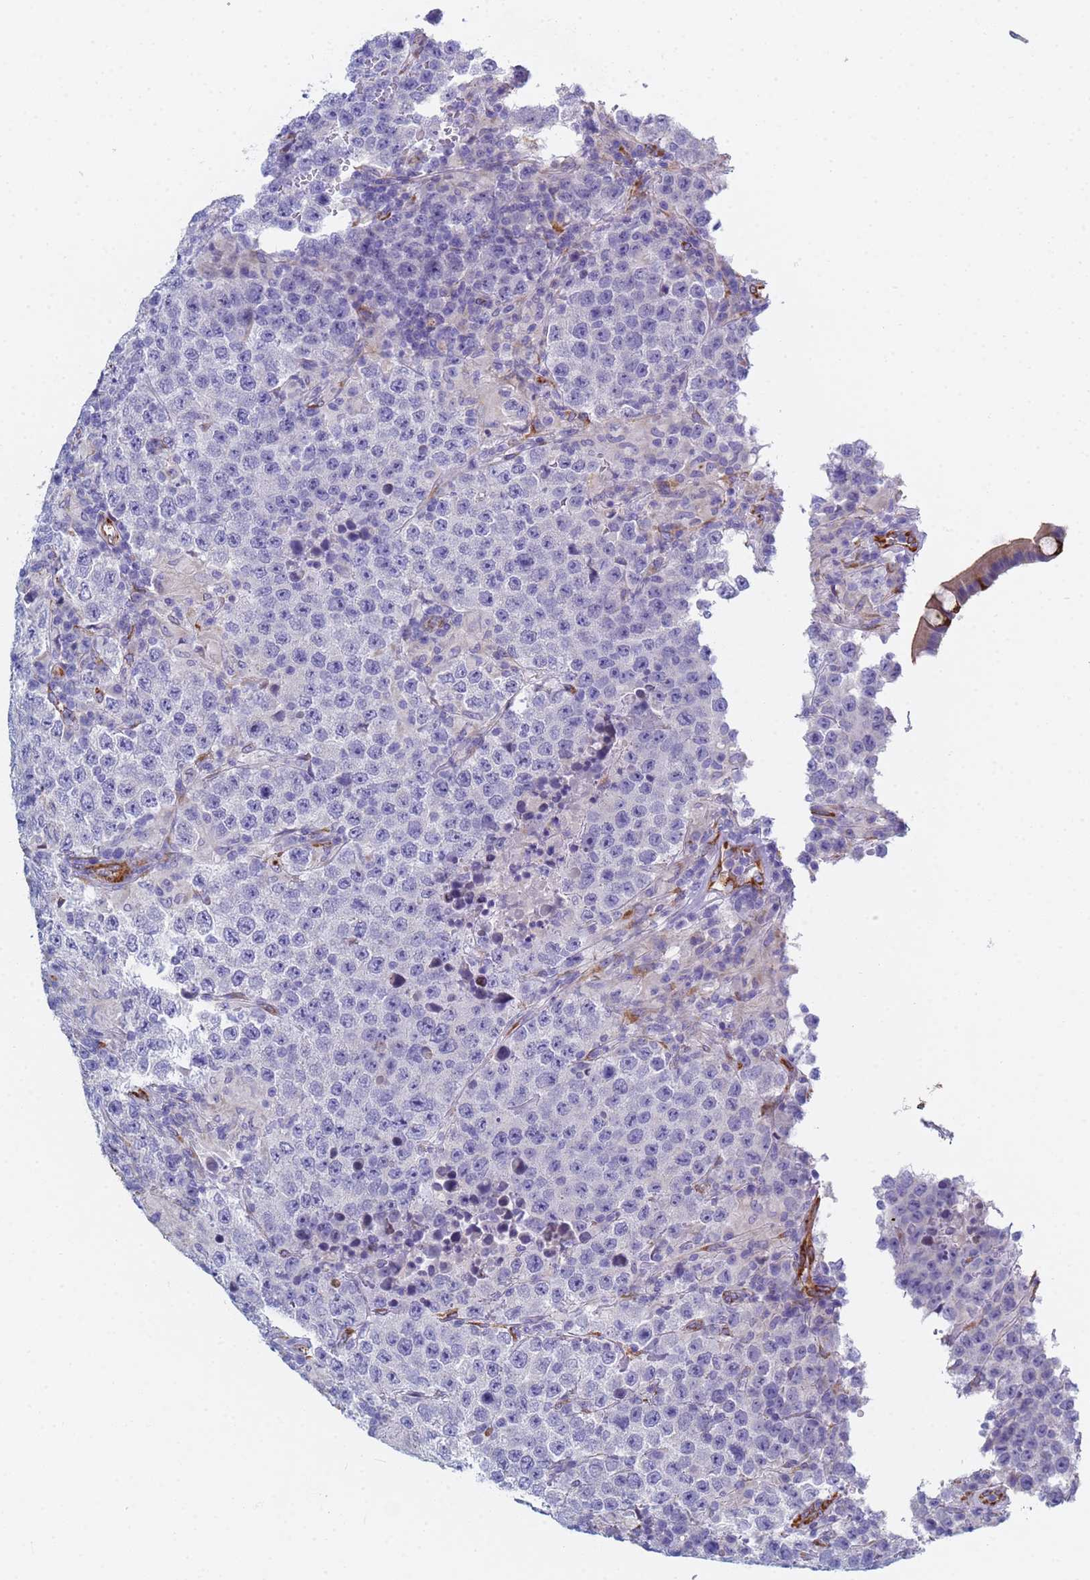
{"staining": {"intensity": "negative", "quantity": "none", "location": "none"}, "tissue": "testis cancer", "cell_type": "Tumor cells", "image_type": "cancer", "snomed": [{"axis": "morphology", "description": "Normal tissue, NOS"}, {"axis": "morphology", "description": "Urothelial carcinoma, High grade"}, {"axis": "morphology", "description": "Seminoma, NOS"}, {"axis": "morphology", "description": "Carcinoma, Embryonal, NOS"}, {"axis": "topography", "description": "Urinary bladder"}, {"axis": "topography", "description": "Testis"}], "caption": "The immunohistochemistry (IHC) photomicrograph has no significant expression in tumor cells of testis embryonal carcinoma tissue.", "gene": "GDAP2", "patient": {"sex": "male", "age": 41}}